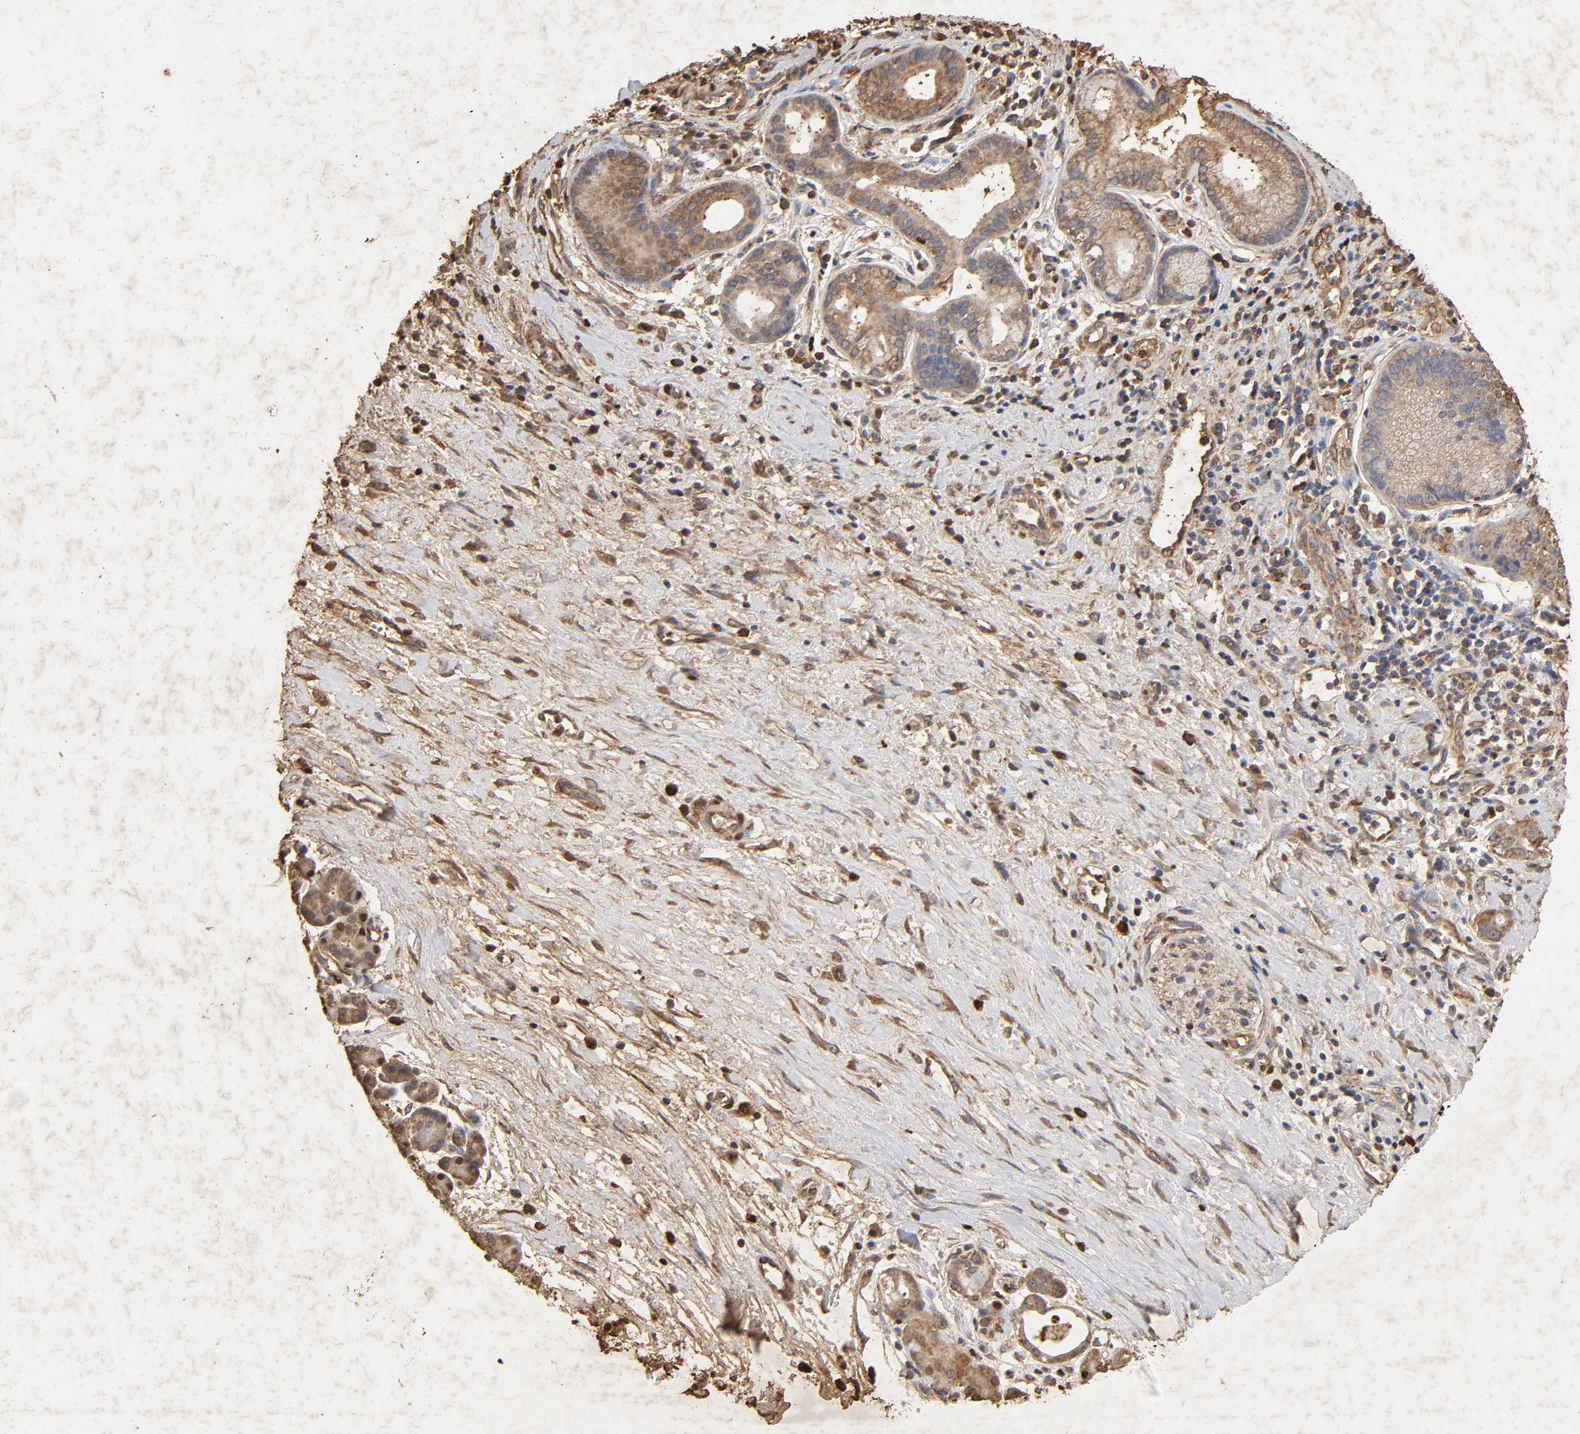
{"staining": {"intensity": "strong", "quantity": ">75%", "location": "cytoplasmic/membranous"}, "tissue": "pancreatic cancer", "cell_type": "Tumor cells", "image_type": "cancer", "snomed": [{"axis": "morphology", "description": "Adenocarcinoma, NOS"}, {"axis": "topography", "description": "Pancreas"}], "caption": "There is high levels of strong cytoplasmic/membranous positivity in tumor cells of adenocarcinoma (pancreatic), as demonstrated by immunohistochemical staining (brown color).", "gene": "CYCS", "patient": {"sex": "female", "age": 60}}